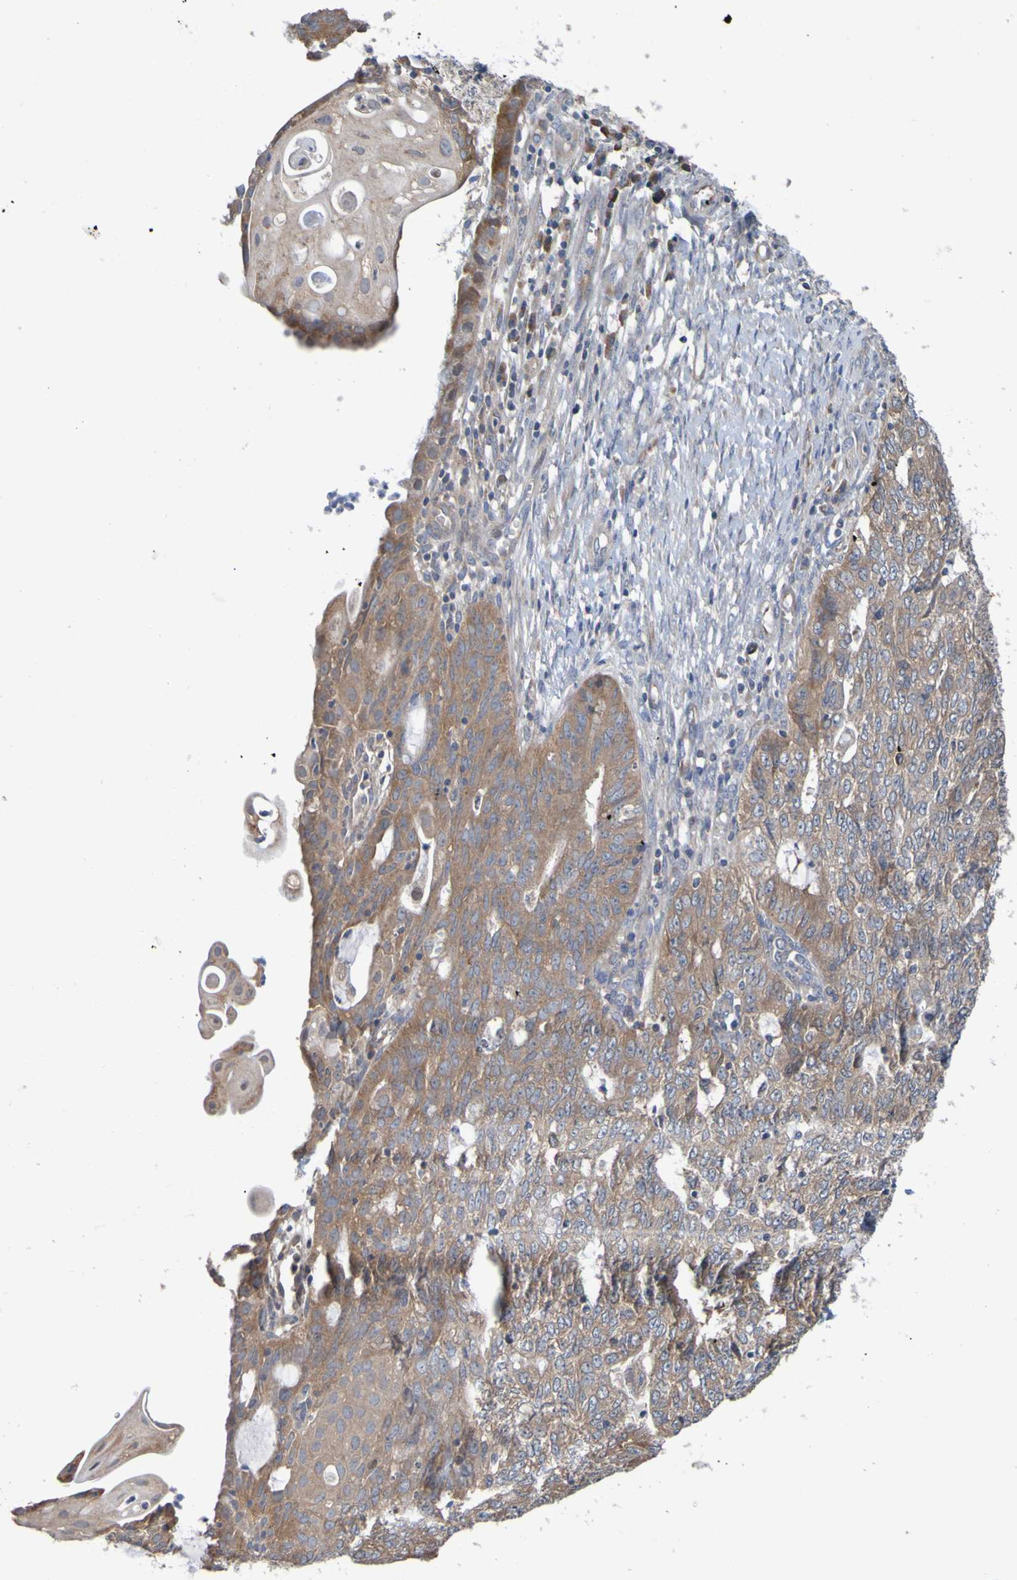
{"staining": {"intensity": "moderate", "quantity": ">75%", "location": "cytoplasmic/membranous"}, "tissue": "endometrial cancer", "cell_type": "Tumor cells", "image_type": "cancer", "snomed": [{"axis": "morphology", "description": "Adenocarcinoma, NOS"}, {"axis": "topography", "description": "Endometrium"}], "caption": "Protein staining displays moderate cytoplasmic/membranous staining in approximately >75% of tumor cells in endometrial cancer. (DAB = brown stain, brightfield microscopy at high magnification).", "gene": "SDK1", "patient": {"sex": "female", "age": 32}}